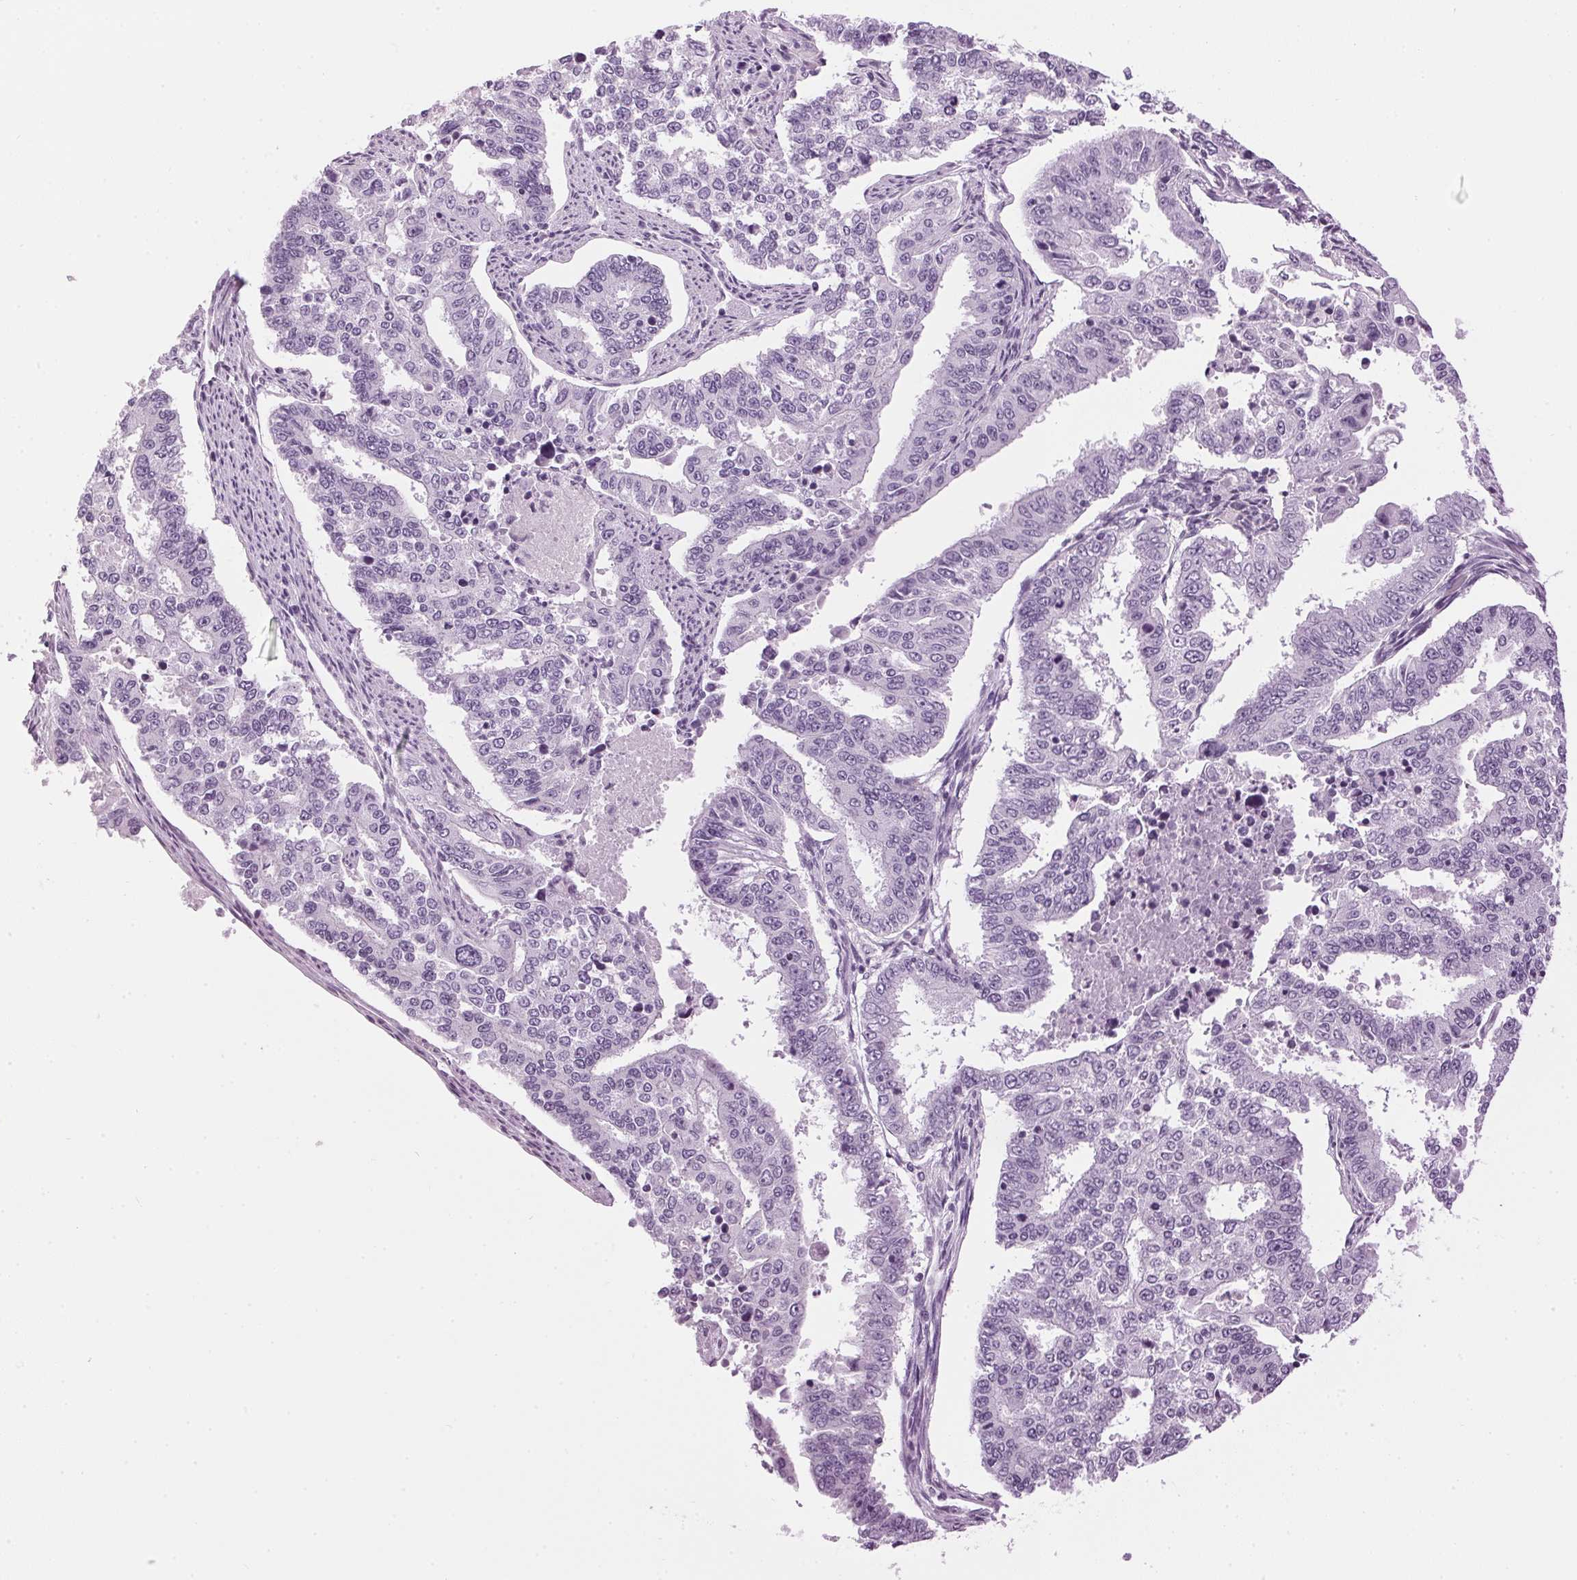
{"staining": {"intensity": "negative", "quantity": "none", "location": "none"}, "tissue": "endometrial cancer", "cell_type": "Tumor cells", "image_type": "cancer", "snomed": [{"axis": "morphology", "description": "Adenocarcinoma, NOS"}, {"axis": "topography", "description": "Uterus"}], "caption": "An immunohistochemistry (IHC) histopathology image of endometrial cancer is shown. There is no staining in tumor cells of endometrial cancer.", "gene": "SP7", "patient": {"sex": "female", "age": 59}}